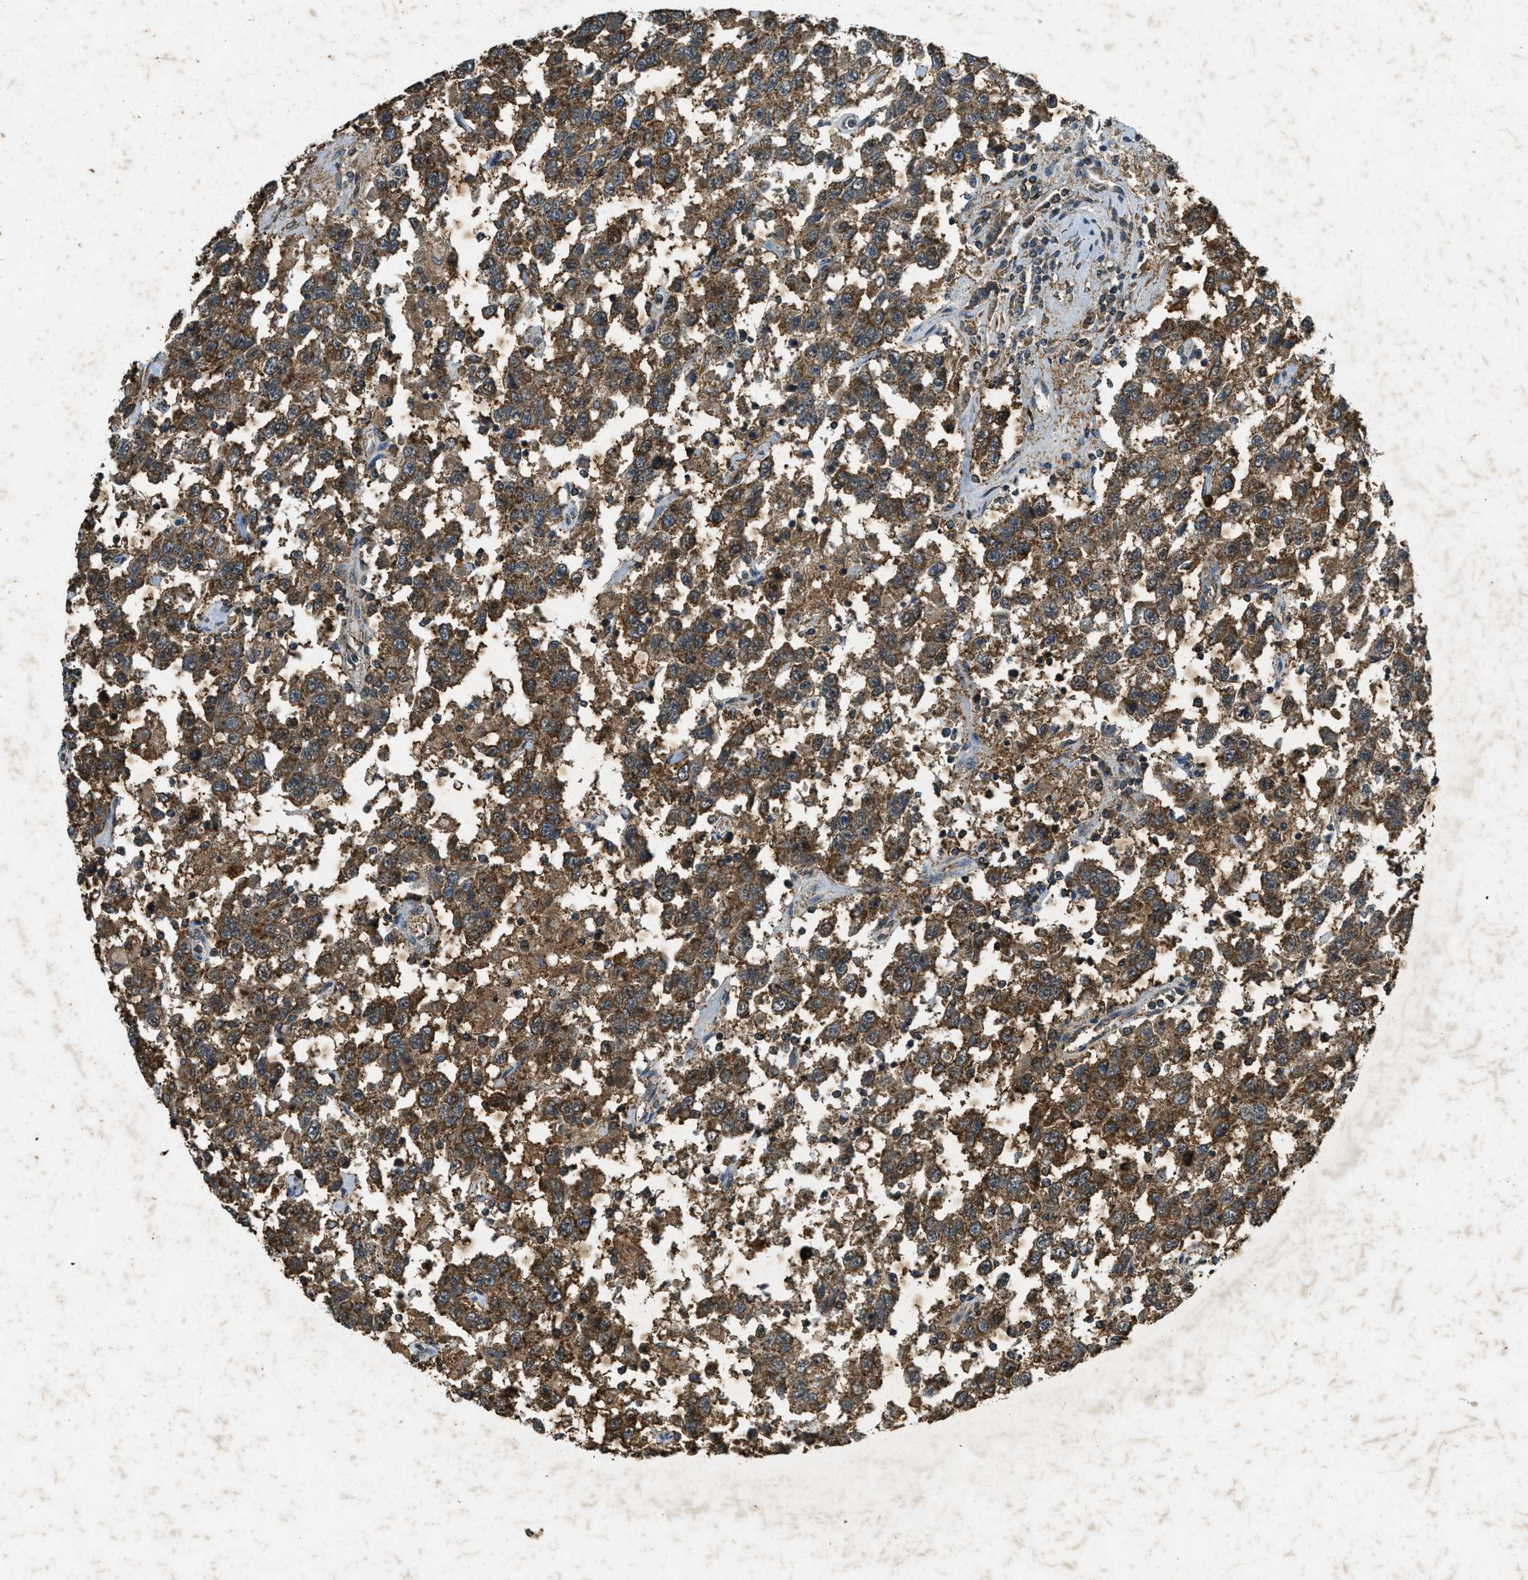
{"staining": {"intensity": "strong", "quantity": ">75%", "location": "cytoplasmic/membranous"}, "tissue": "testis cancer", "cell_type": "Tumor cells", "image_type": "cancer", "snomed": [{"axis": "morphology", "description": "Seminoma, NOS"}, {"axis": "topography", "description": "Testis"}], "caption": "DAB immunohistochemical staining of human seminoma (testis) displays strong cytoplasmic/membranous protein expression in approximately >75% of tumor cells.", "gene": "PPP1R15A", "patient": {"sex": "male", "age": 41}}